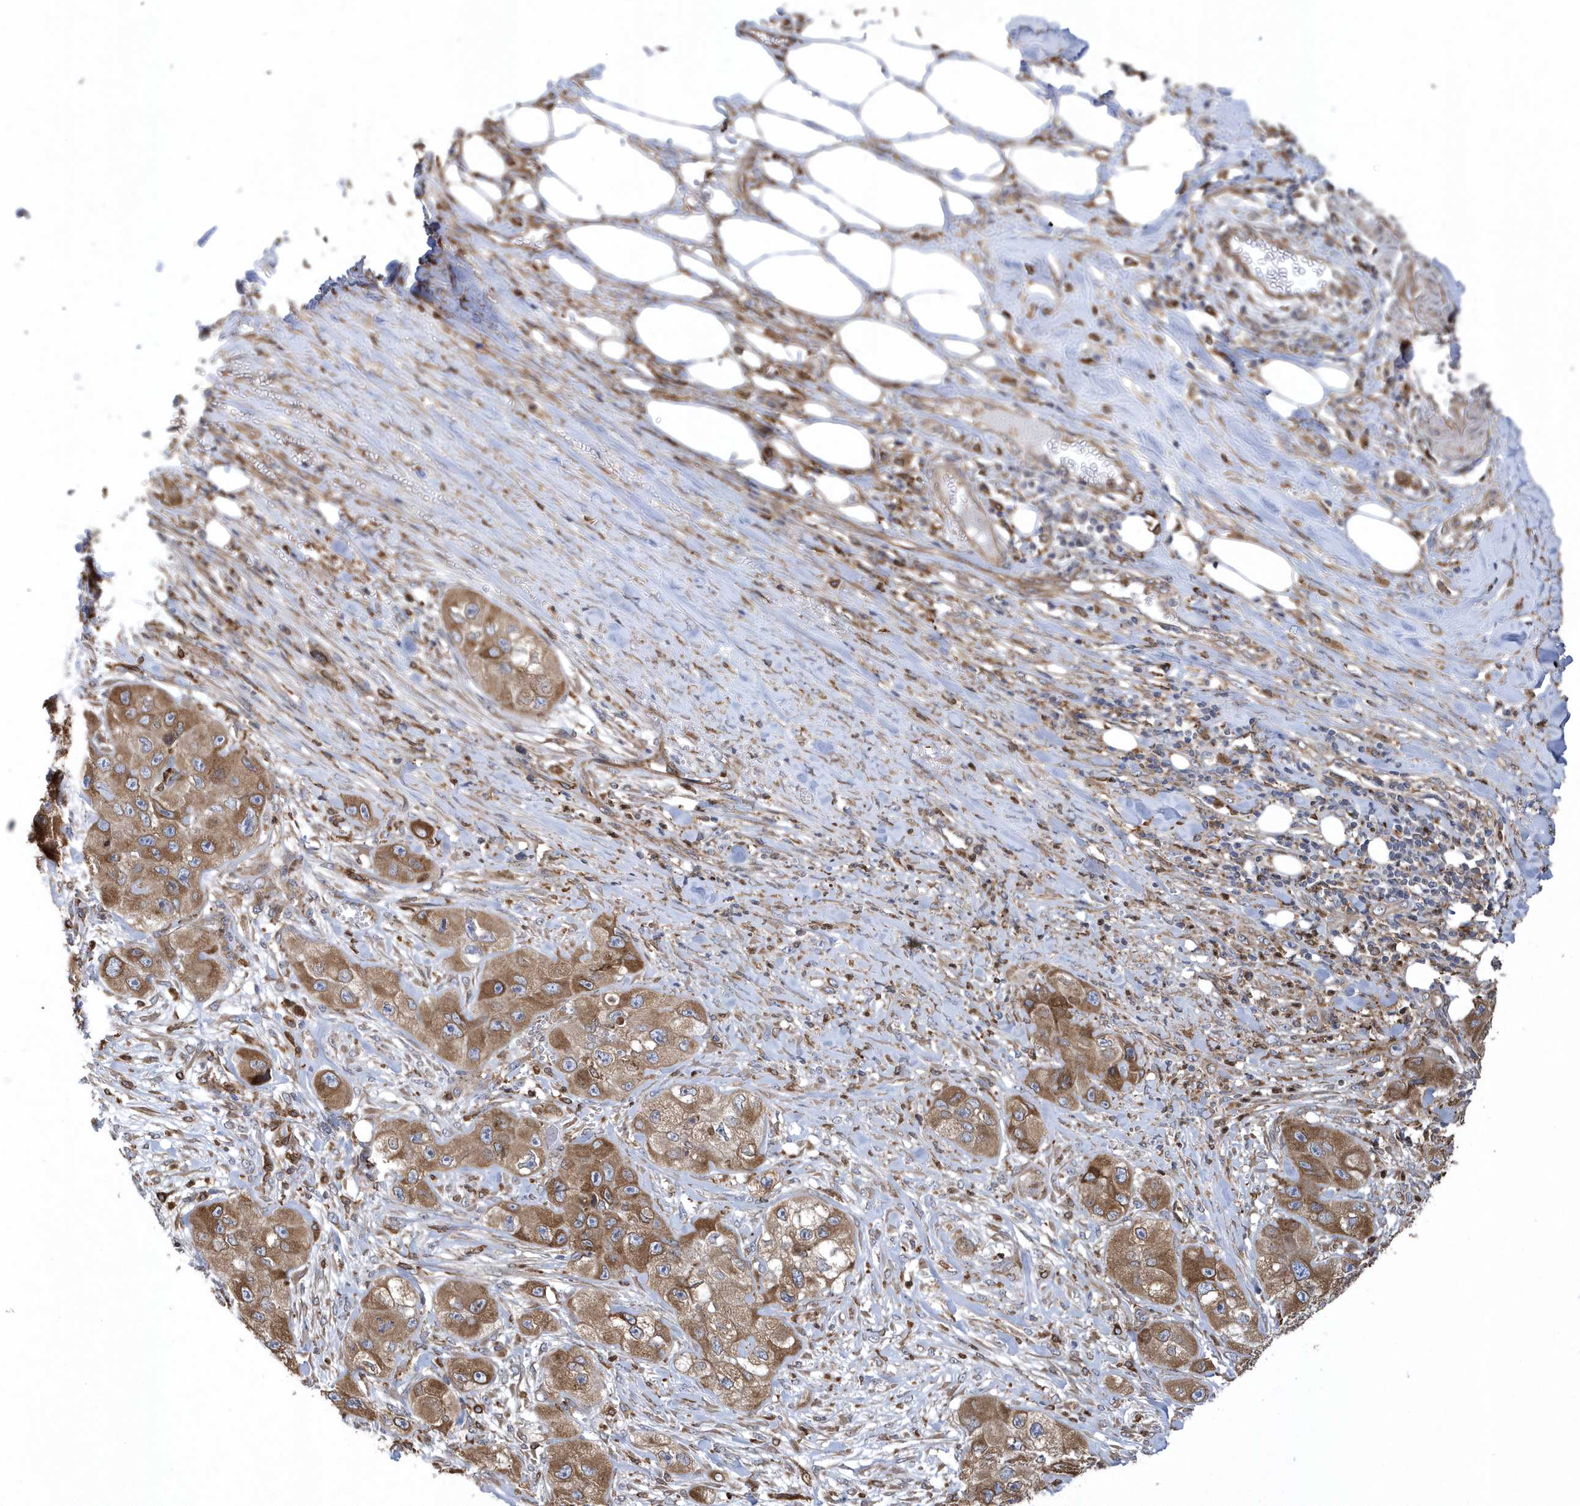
{"staining": {"intensity": "moderate", "quantity": ">75%", "location": "cytoplasmic/membranous"}, "tissue": "skin cancer", "cell_type": "Tumor cells", "image_type": "cancer", "snomed": [{"axis": "morphology", "description": "Squamous cell carcinoma, NOS"}, {"axis": "topography", "description": "Skin"}, {"axis": "topography", "description": "Subcutis"}], "caption": "About >75% of tumor cells in skin squamous cell carcinoma exhibit moderate cytoplasmic/membranous protein positivity as visualized by brown immunohistochemical staining.", "gene": "VAMP7", "patient": {"sex": "male", "age": 73}}